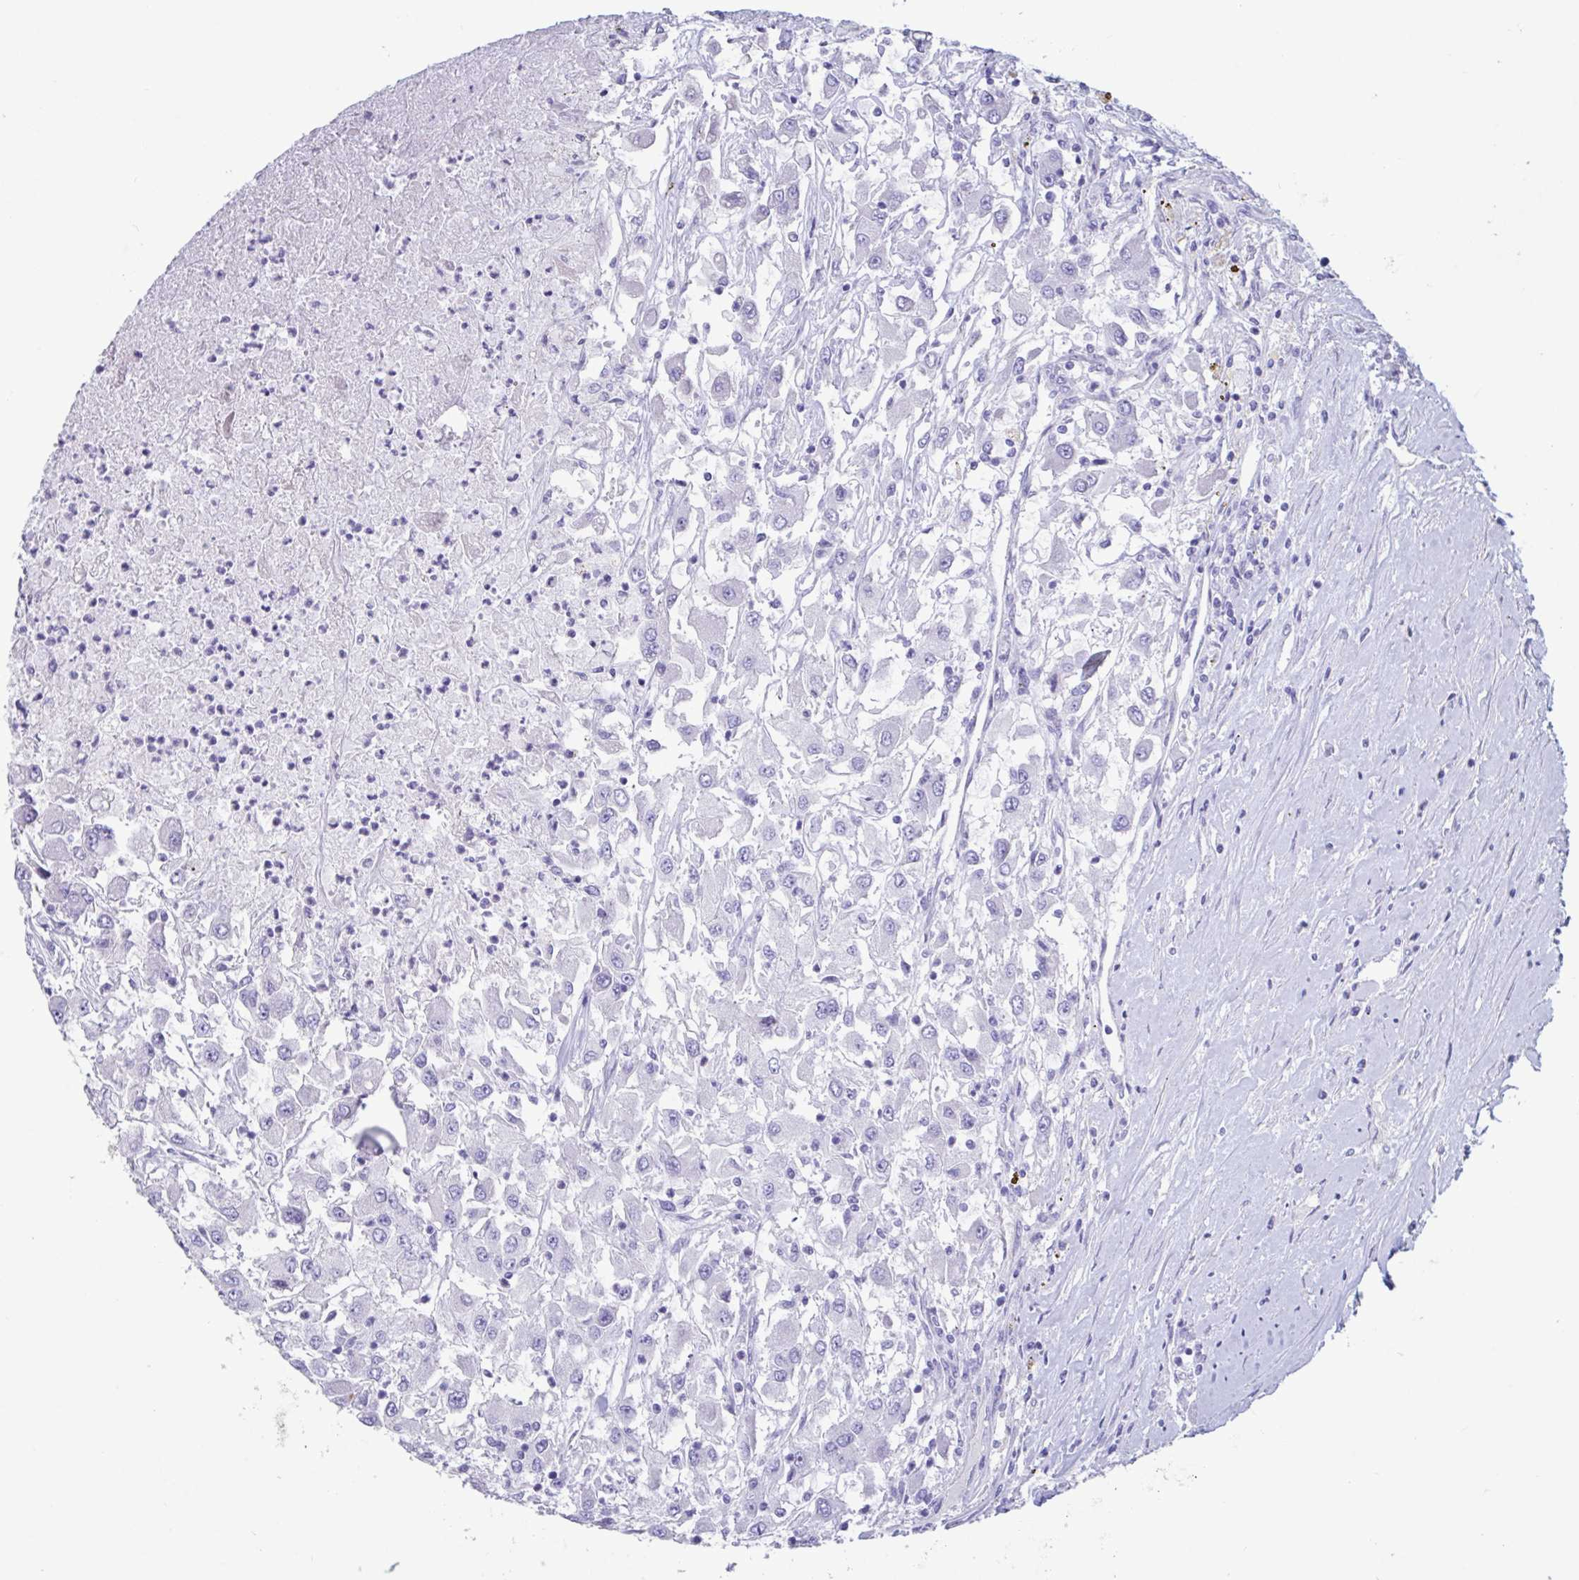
{"staining": {"intensity": "negative", "quantity": "none", "location": "none"}, "tissue": "renal cancer", "cell_type": "Tumor cells", "image_type": "cancer", "snomed": [{"axis": "morphology", "description": "Adenocarcinoma, NOS"}, {"axis": "topography", "description": "Kidney"}], "caption": "Micrograph shows no protein staining in tumor cells of renal cancer (adenocarcinoma) tissue.", "gene": "TNNC1", "patient": {"sex": "female", "age": 67}}